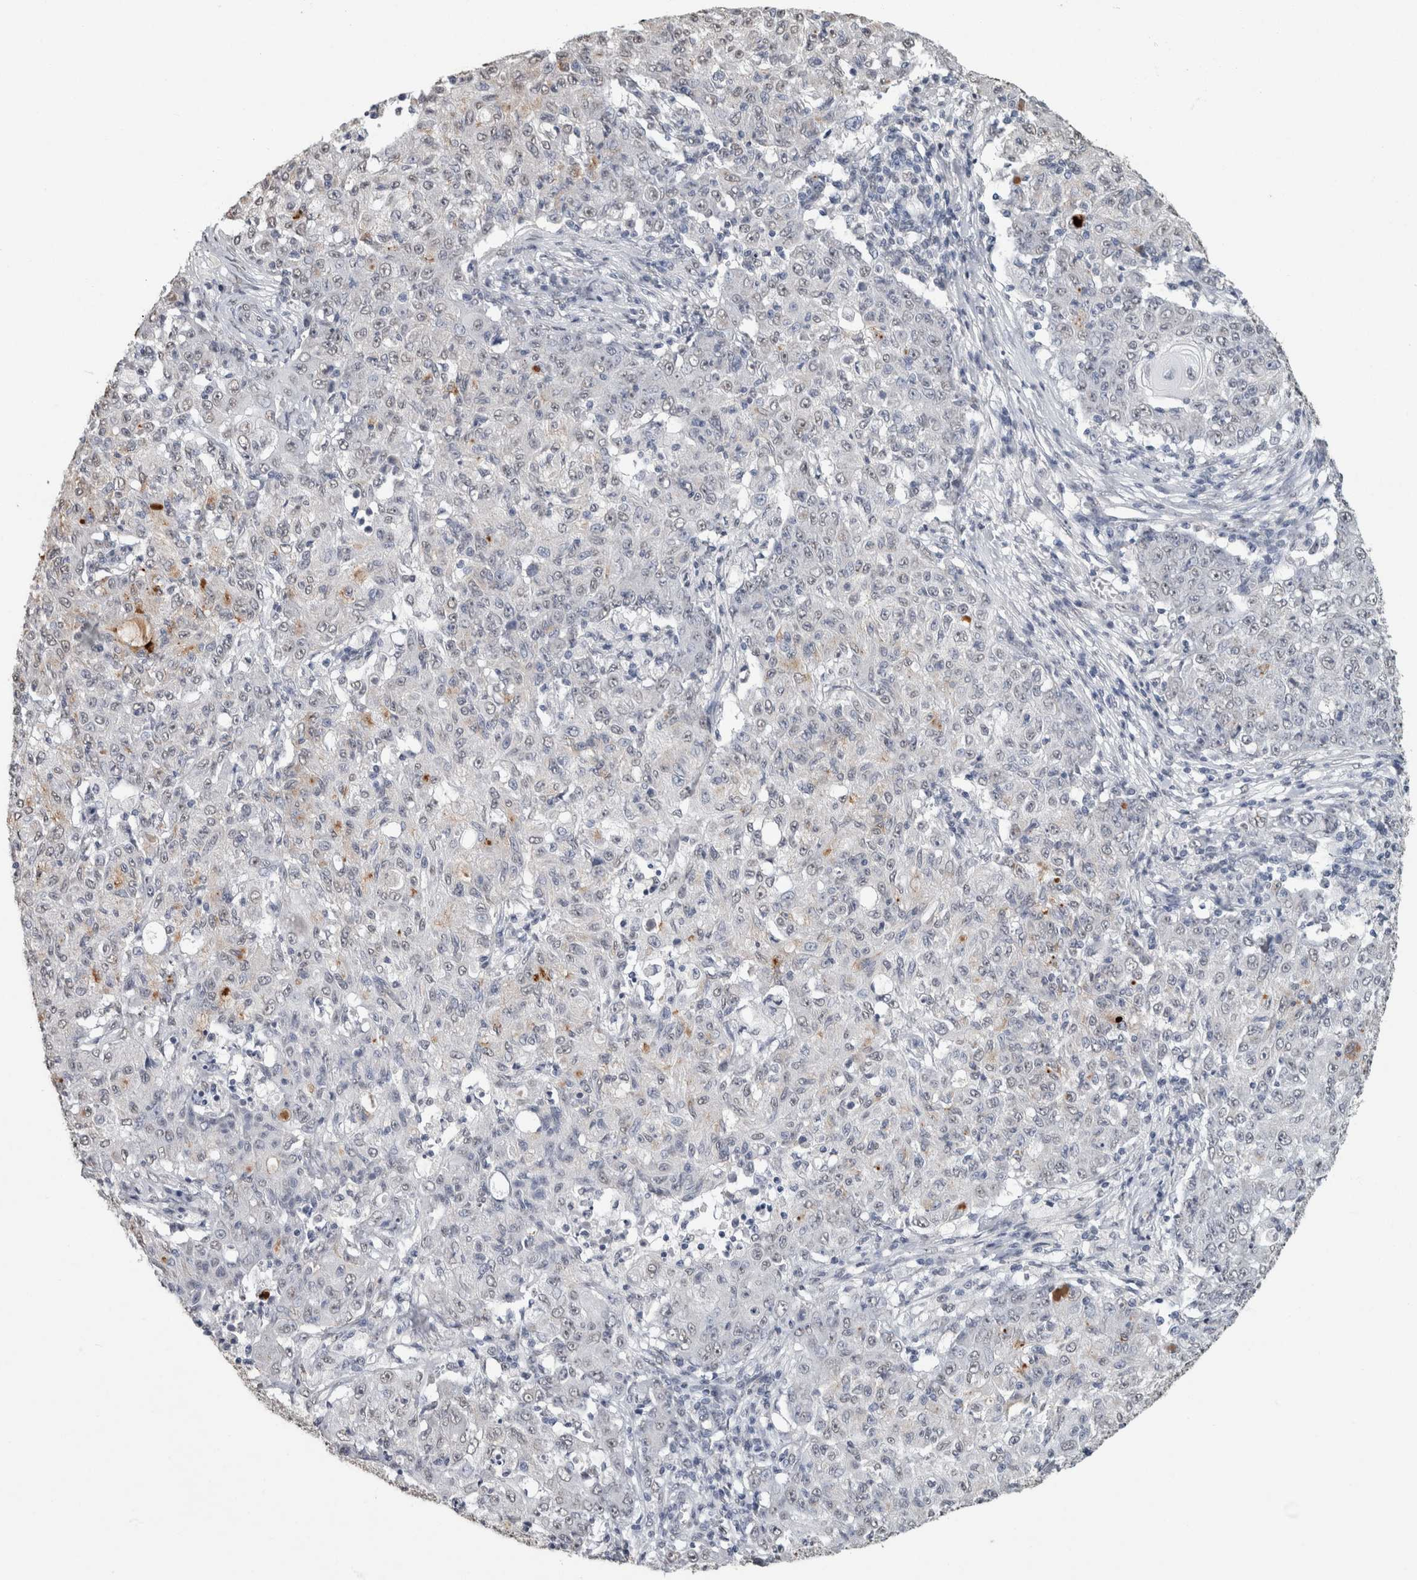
{"staining": {"intensity": "negative", "quantity": "none", "location": "none"}, "tissue": "ovarian cancer", "cell_type": "Tumor cells", "image_type": "cancer", "snomed": [{"axis": "morphology", "description": "Carcinoma, endometroid"}, {"axis": "topography", "description": "Ovary"}], "caption": "Micrograph shows no protein expression in tumor cells of ovarian endometroid carcinoma tissue.", "gene": "LTBP1", "patient": {"sex": "female", "age": 42}}